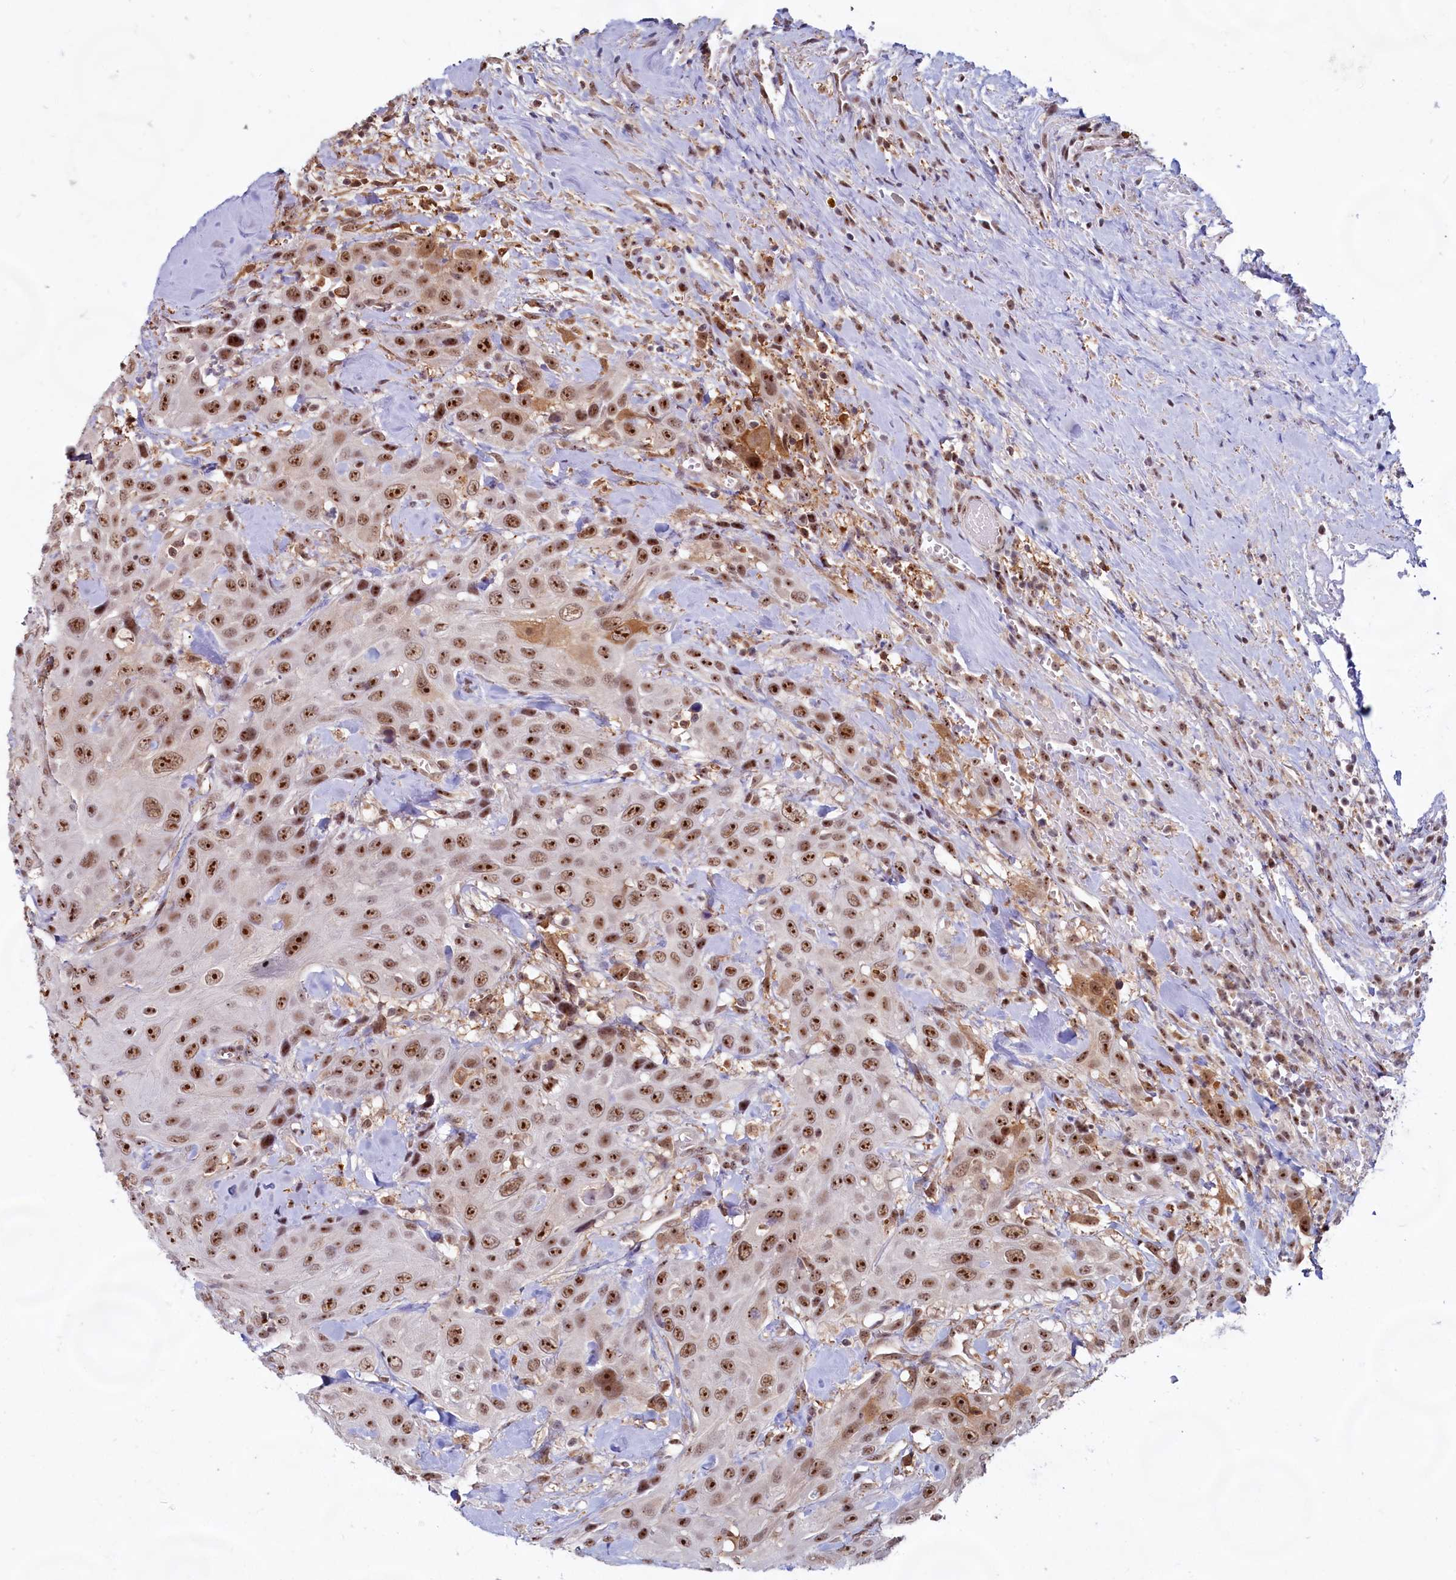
{"staining": {"intensity": "moderate", "quantity": ">75%", "location": "nuclear"}, "tissue": "head and neck cancer", "cell_type": "Tumor cells", "image_type": "cancer", "snomed": [{"axis": "morphology", "description": "Squamous cell carcinoma, NOS"}, {"axis": "topography", "description": "Head-Neck"}], "caption": "This photomicrograph shows IHC staining of squamous cell carcinoma (head and neck), with medium moderate nuclear staining in about >75% of tumor cells.", "gene": "C1D", "patient": {"sex": "male", "age": 81}}